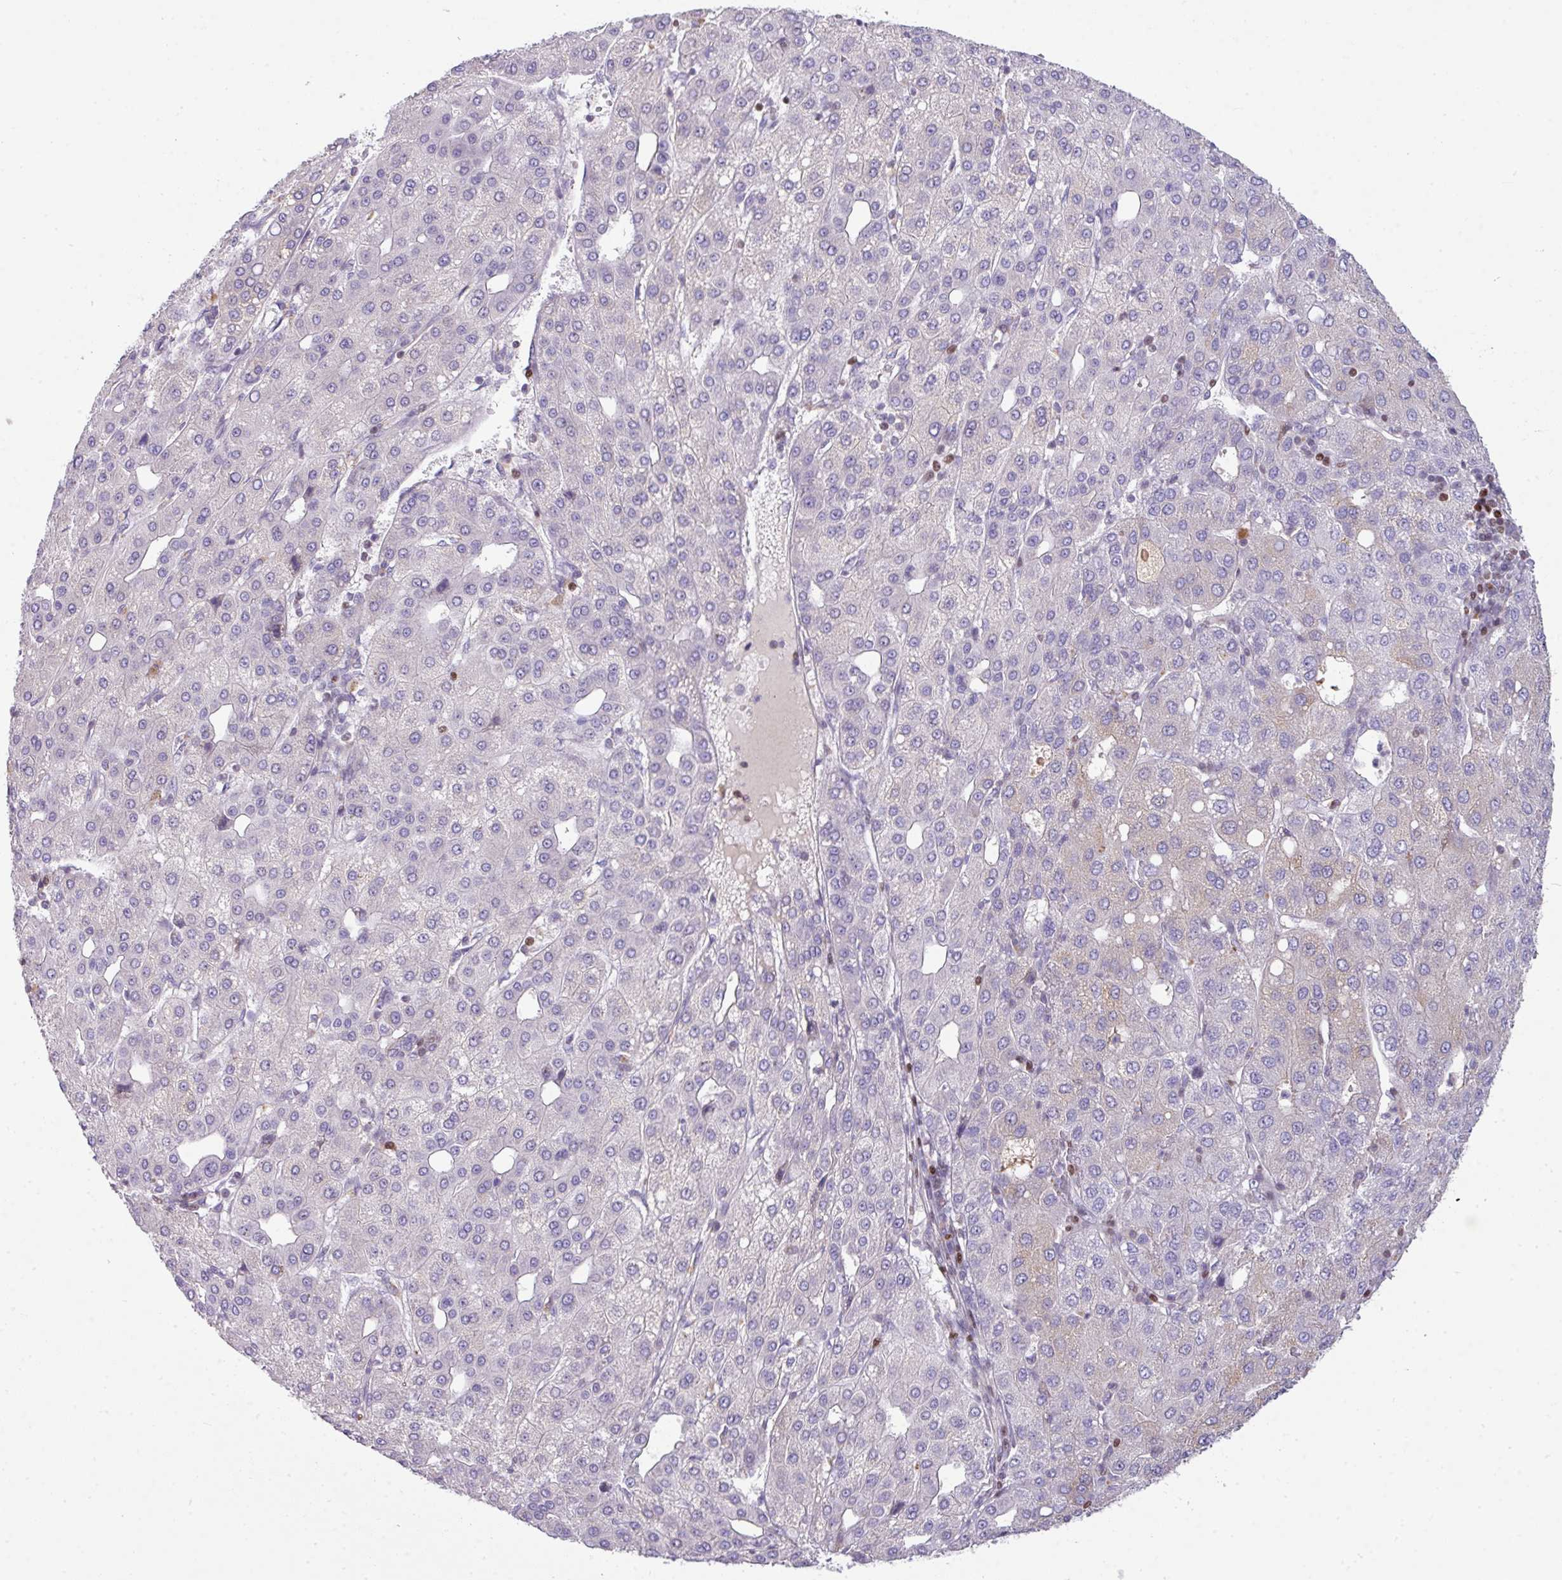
{"staining": {"intensity": "negative", "quantity": "none", "location": "none"}, "tissue": "liver cancer", "cell_type": "Tumor cells", "image_type": "cancer", "snomed": [{"axis": "morphology", "description": "Carcinoma, Hepatocellular, NOS"}, {"axis": "topography", "description": "Liver"}], "caption": "A micrograph of liver hepatocellular carcinoma stained for a protein demonstrates no brown staining in tumor cells.", "gene": "STAT5A", "patient": {"sex": "male", "age": 65}}